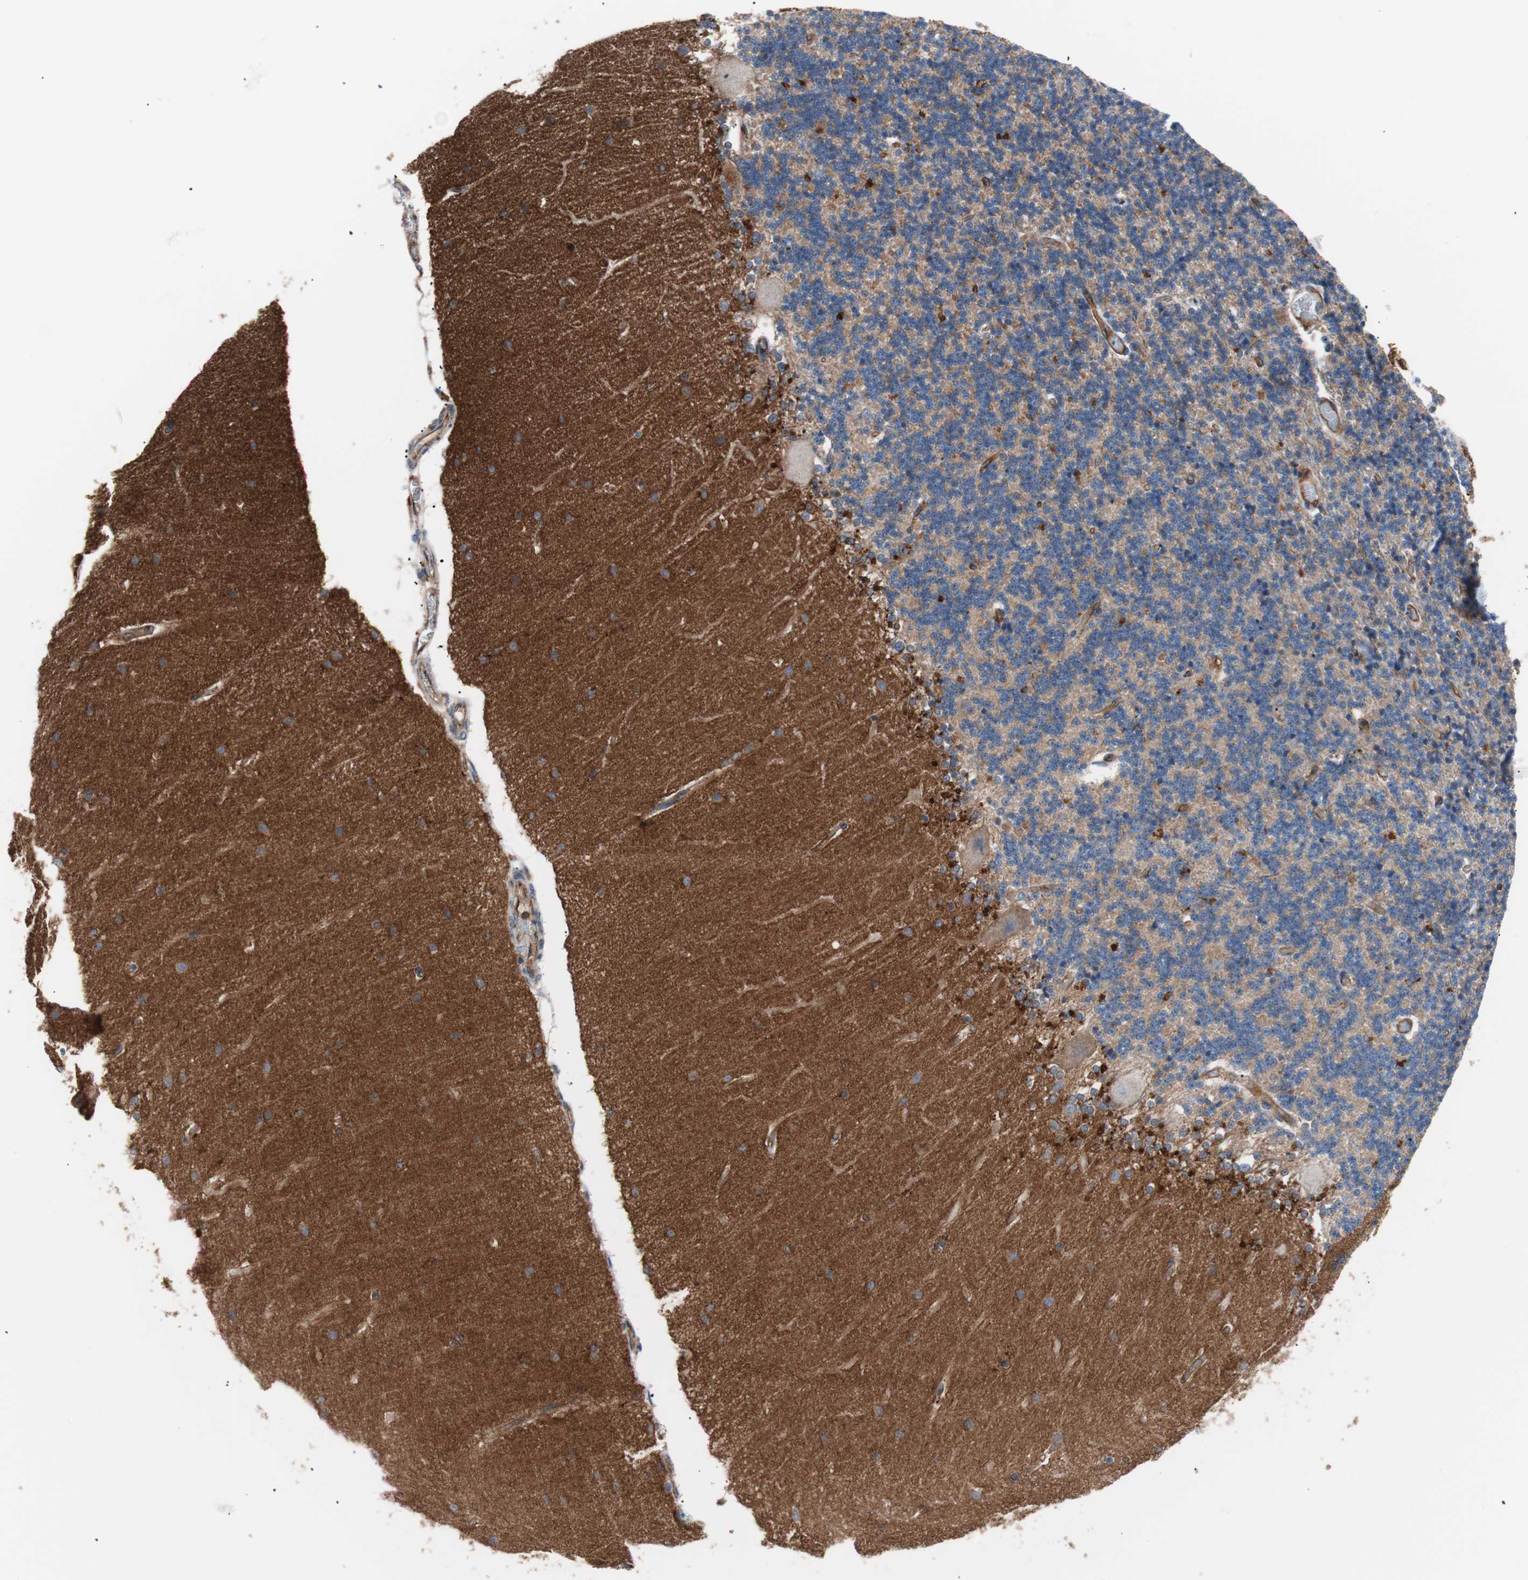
{"staining": {"intensity": "moderate", "quantity": ">75%", "location": "cytoplasmic/membranous"}, "tissue": "cerebellum", "cell_type": "Cells in granular layer", "image_type": "normal", "snomed": [{"axis": "morphology", "description": "Normal tissue, NOS"}, {"axis": "topography", "description": "Cerebellum"}], "caption": "Immunohistochemistry (IHC) image of benign cerebellum stained for a protein (brown), which exhibits medium levels of moderate cytoplasmic/membranous positivity in approximately >75% of cells in granular layer.", "gene": "FLOT2", "patient": {"sex": "female", "age": 54}}